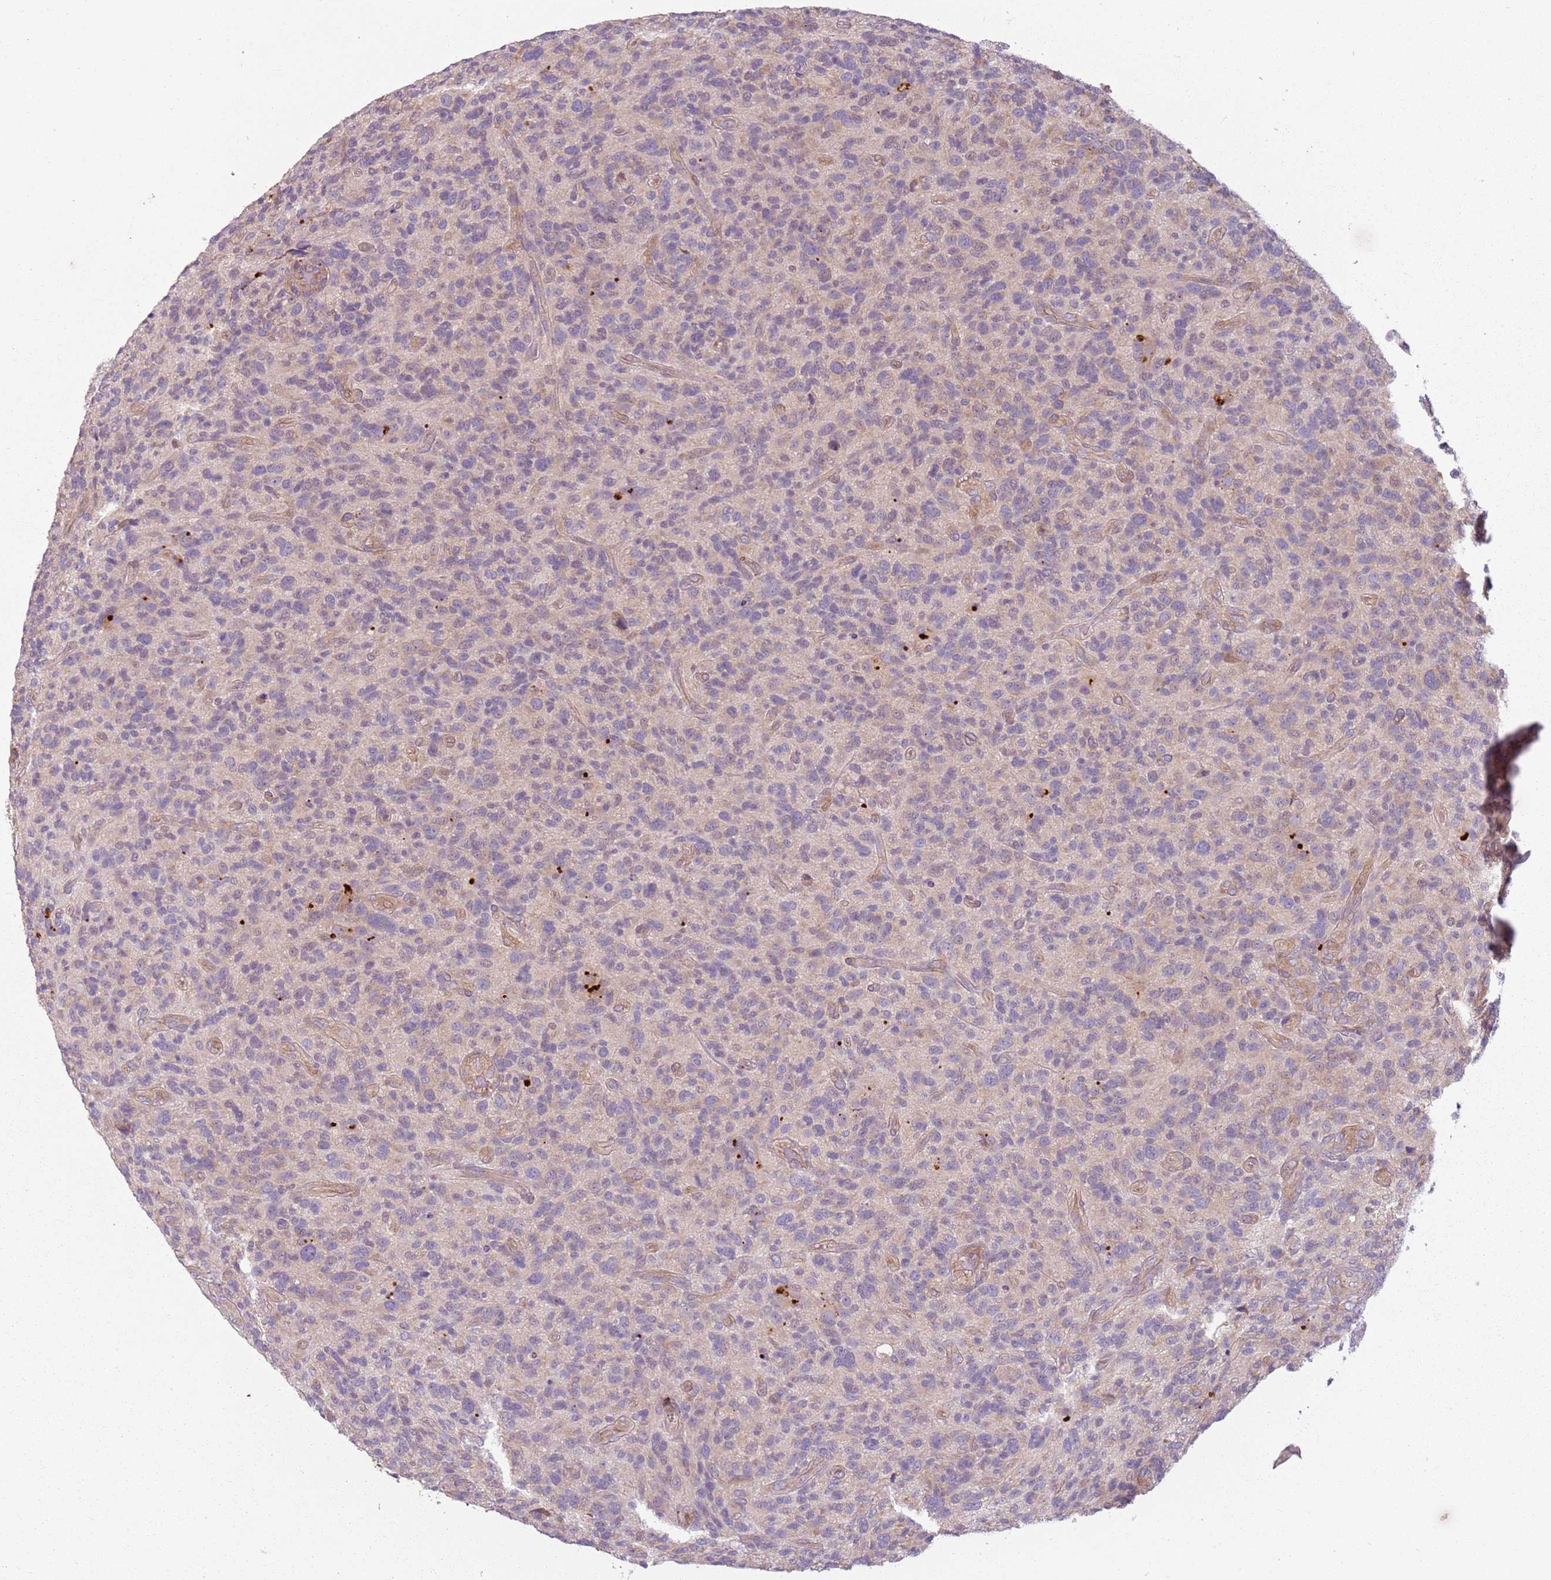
{"staining": {"intensity": "negative", "quantity": "none", "location": "none"}, "tissue": "glioma", "cell_type": "Tumor cells", "image_type": "cancer", "snomed": [{"axis": "morphology", "description": "Glioma, malignant, High grade"}, {"axis": "topography", "description": "Brain"}], "caption": "Immunohistochemistry (IHC) of human malignant glioma (high-grade) shows no staining in tumor cells. (Brightfield microscopy of DAB (3,3'-diaminobenzidine) immunohistochemistry at high magnification).", "gene": "RPS28", "patient": {"sex": "male", "age": 47}}